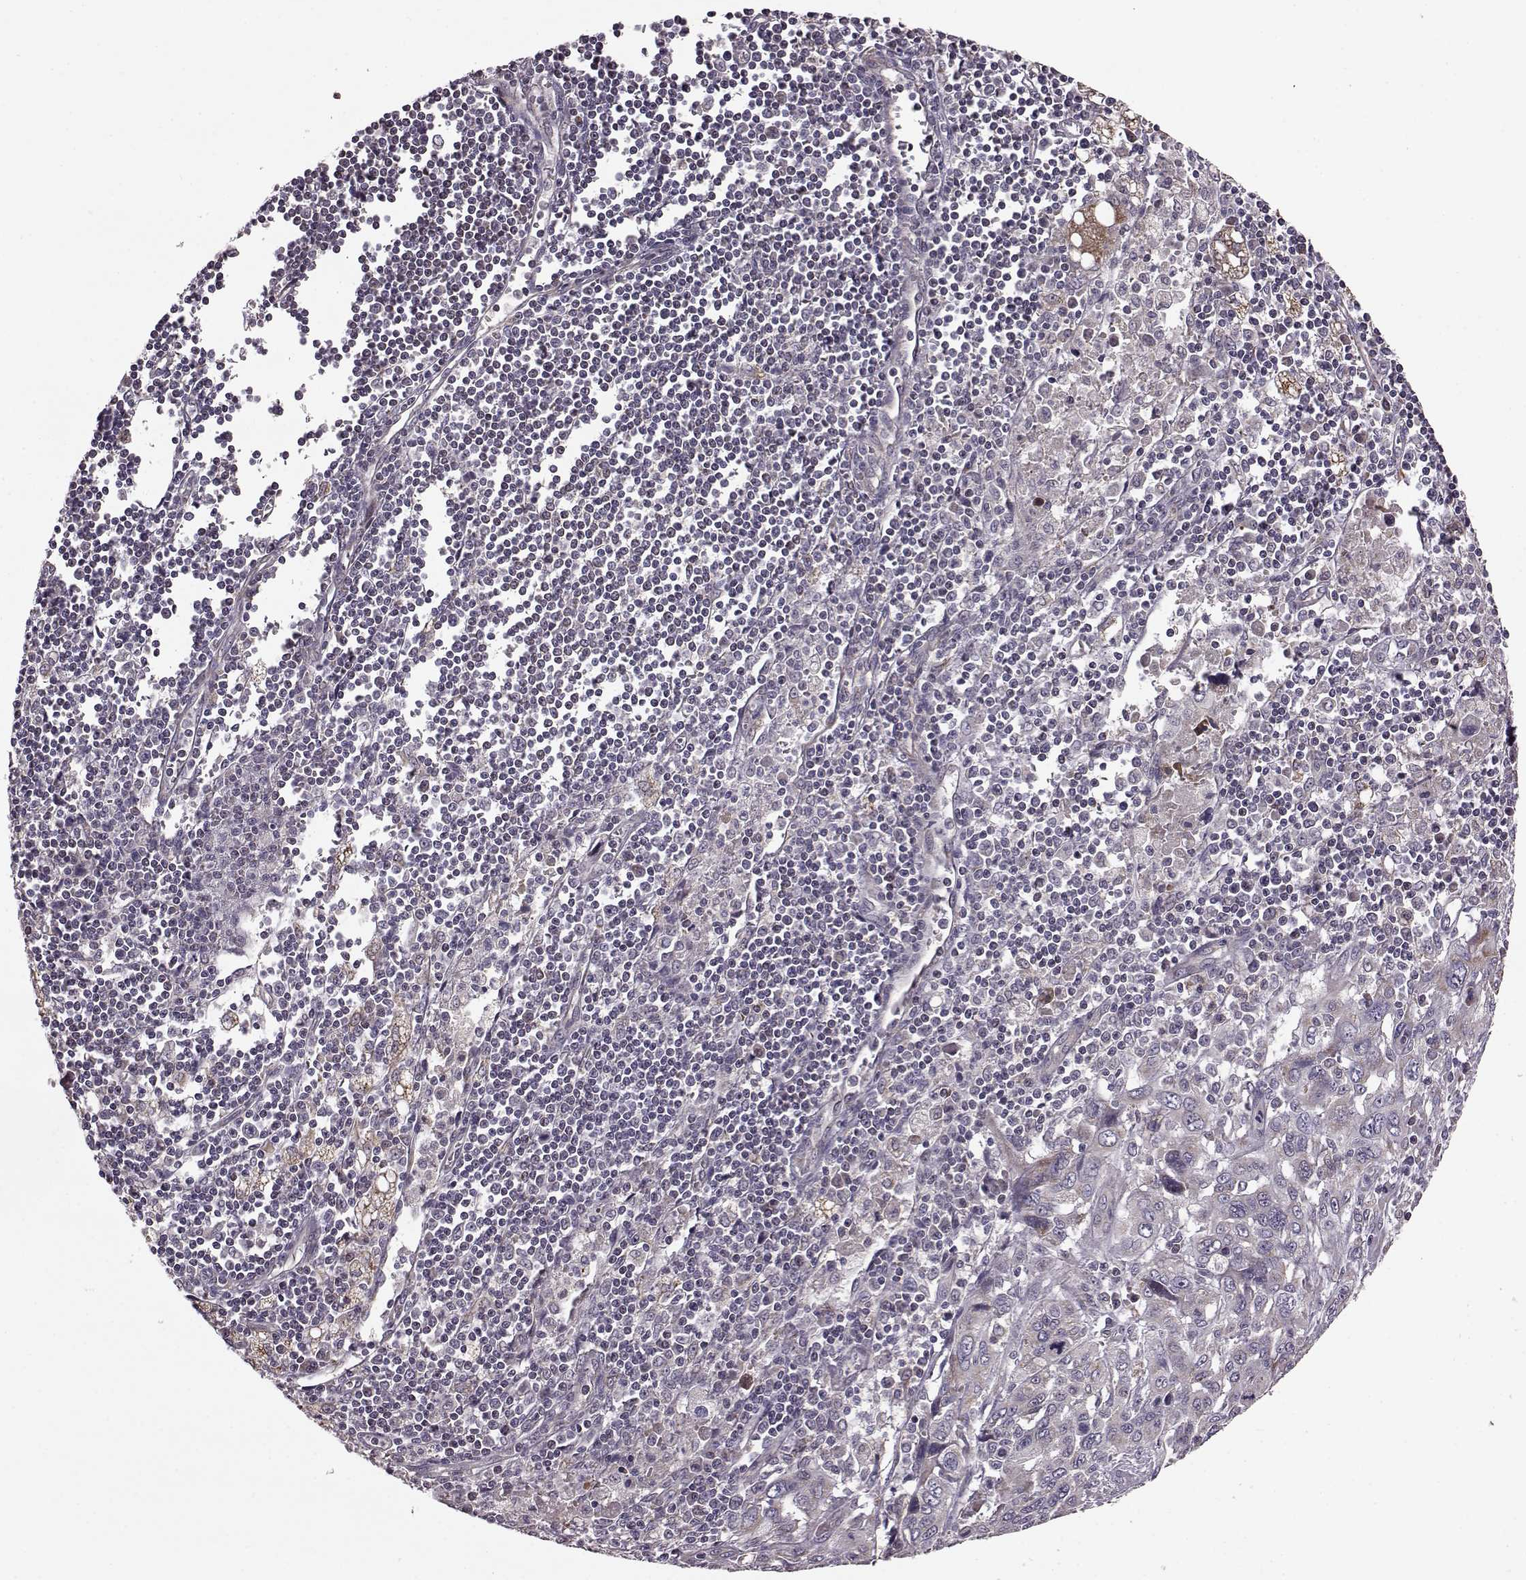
{"staining": {"intensity": "moderate", "quantity": "<25%", "location": "cytoplasmic/membranous"}, "tissue": "pancreatic cancer", "cell_type": "Tumor cells", "image_type": "cancer", "snomed": [{"axis": "morphology", "description": "Adenocarcinoma, NOS"}, {"axis": "topography", "description": "Pancreas"}], "caption": "Adenocarcinoma (pancreatic) tissue reveals moderate cytoplasmic/membranous staining in approximately <25% of tumor cells, visualized by immunohistochemistry.", "gene": "PUDP", "patient": {"sex": "male", "age": 47}}